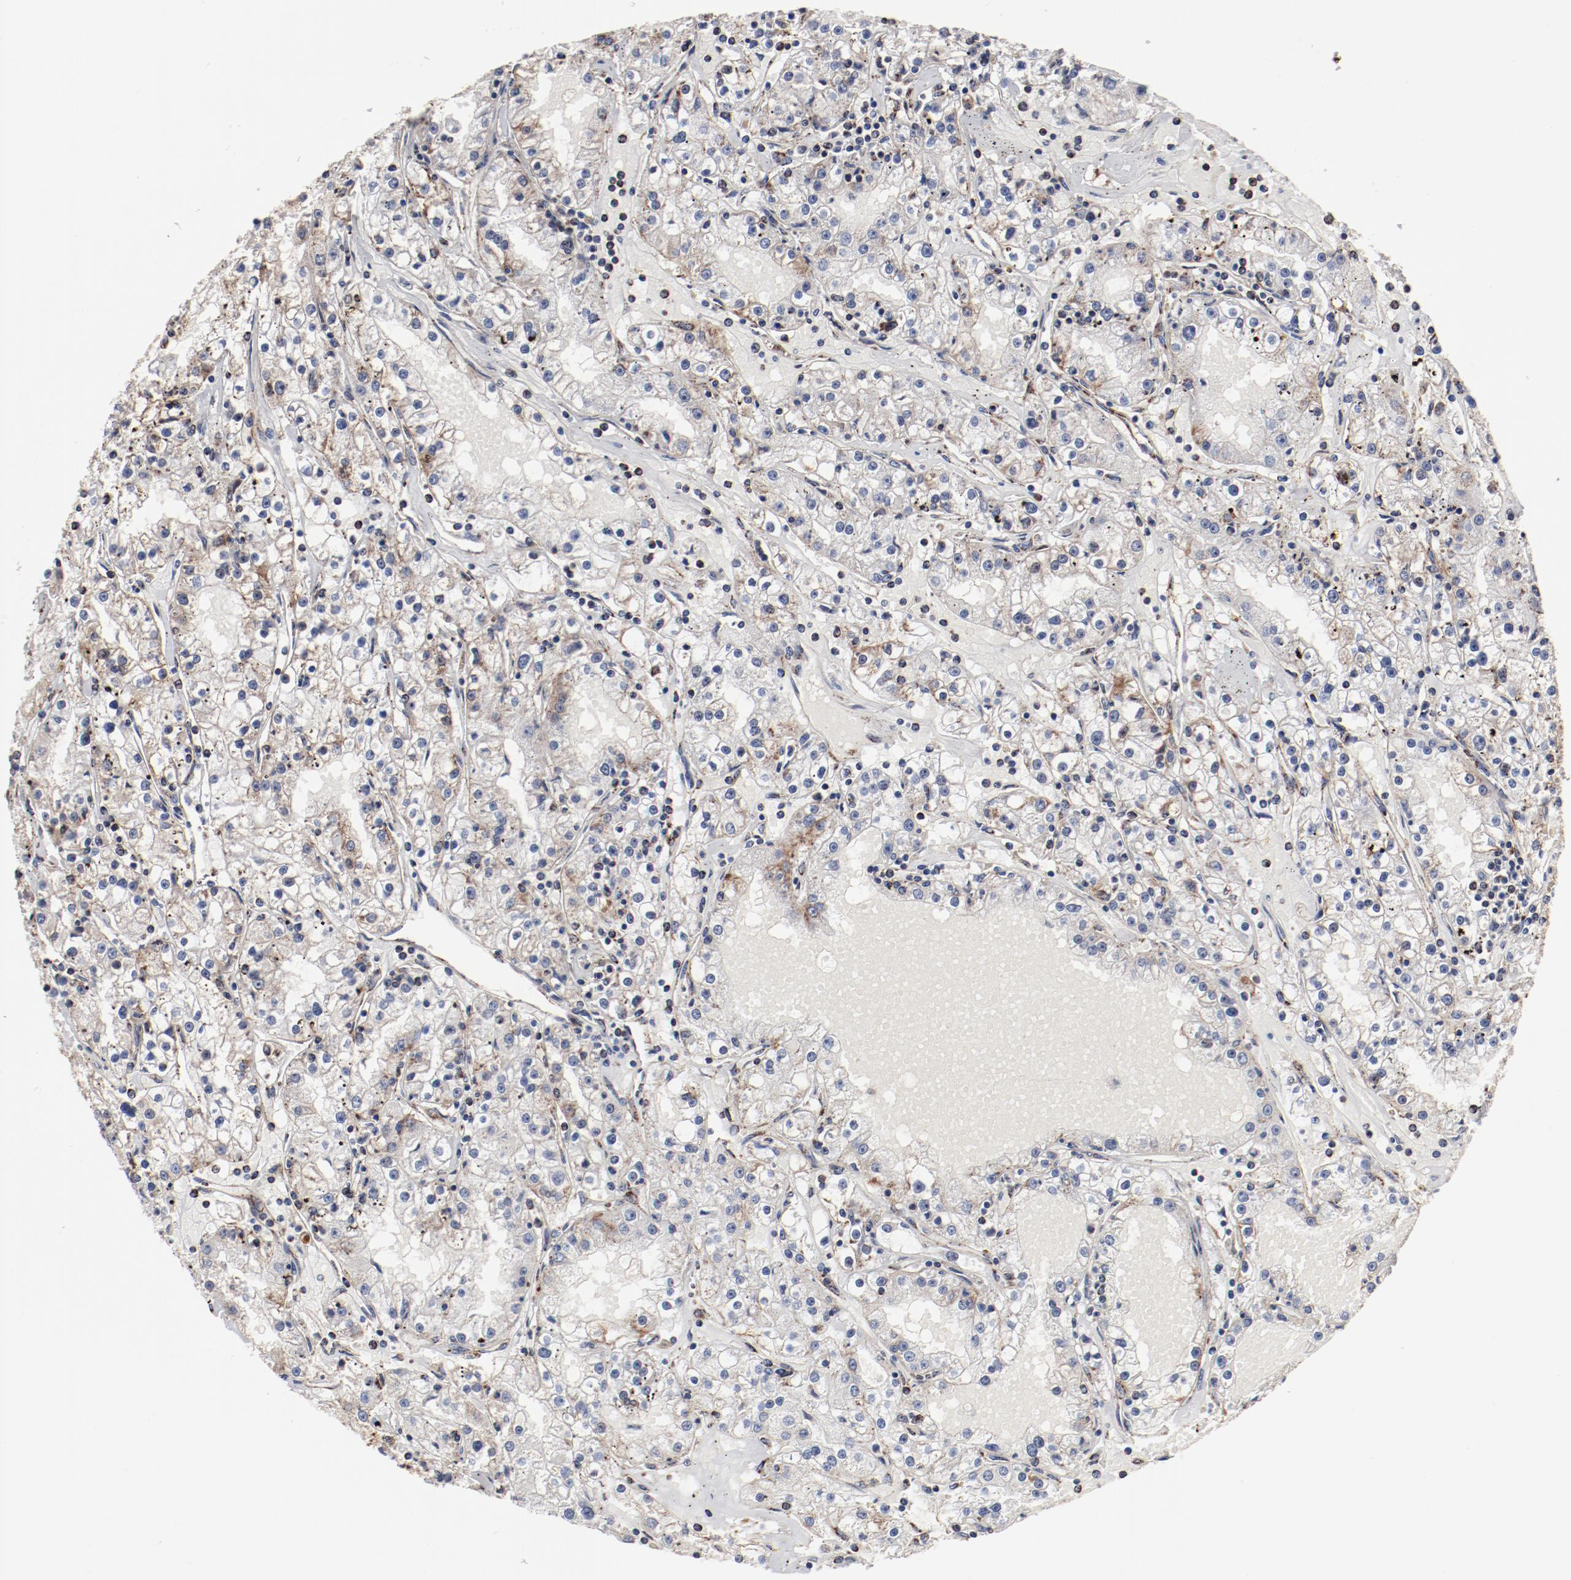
{"staining": {"intensity": "moderate", "quantity": ">75%", "location": "cytoplasmic/membranous"}, "tissue": "renal cancer", "cell_type": "Tumor cells", "image_type": "cancer", "snomed": [{"axis": "morphology", "description": "Adenocarcinoma, NOS"}, {"axis": "topography", "description": "Kidney"}], "caption": "Immunohistochemistry staining of renal cancer, which reveals medium levels of moderate cytoplasmic/membranous staining in approximately >75% of tumor cells indicating moderate cytoplasmic/membranous protein expression. The staining was performed using DAB (3,3'-diaminobenzidine) (brown) for protein detection and nuclei were counterstained in hematoxylin (blue).", "gene": "NDUFV2", "patient": {"sex": "male", "age": 56}}